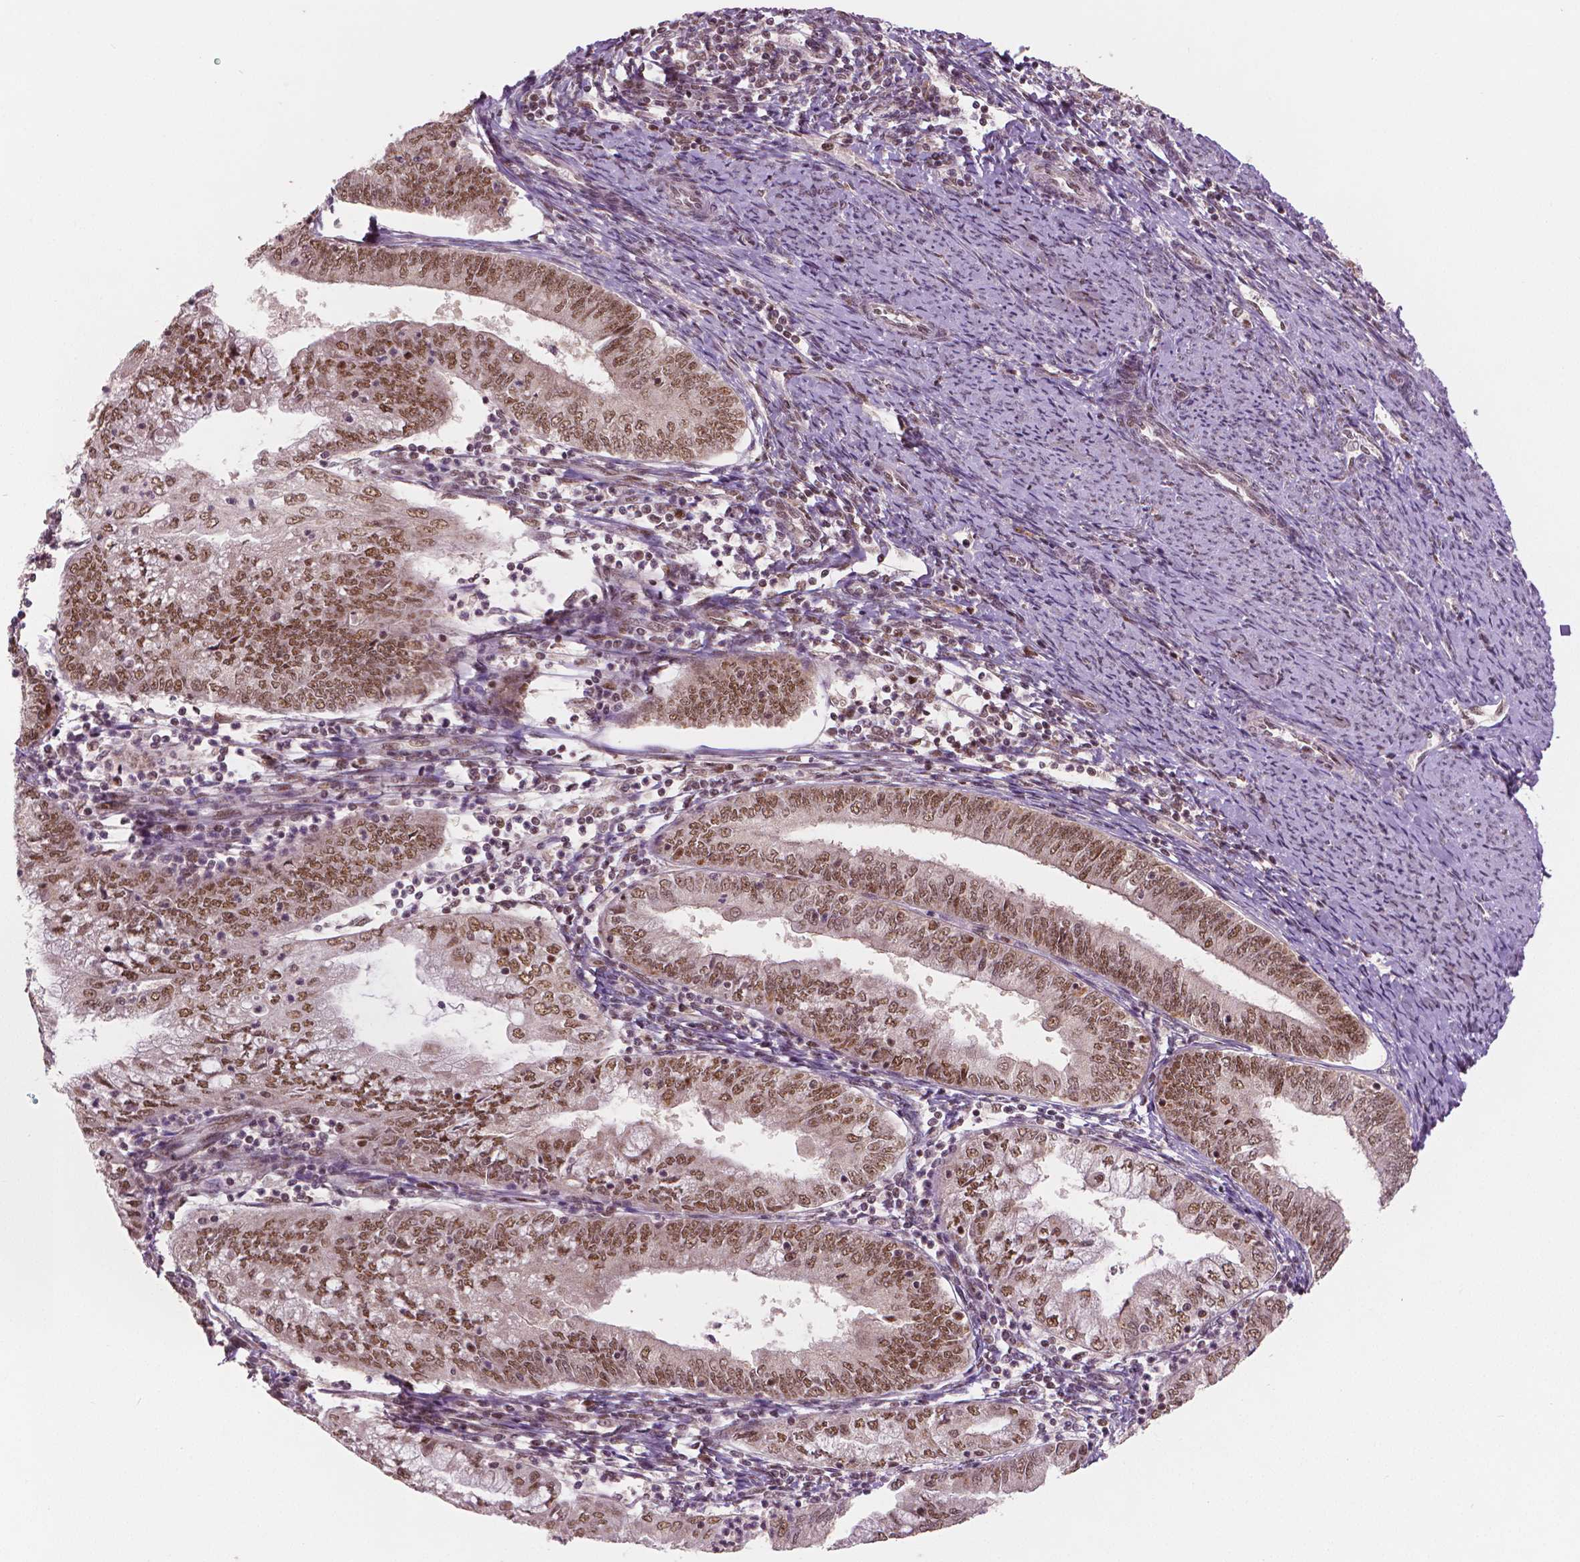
{"staining": {"intensity": "moderate", "quantity": ">75%", "location": "nuclear"}, "tissue": "endometrial cancer", "cell_type": "Tumor cells", "image_type": "cancer", "snomed": [{"axis": "morphology", "description": "Adenocarcinoma, NOS"}, {"axis": "topography", "description": "Endometrium"}], "caption": "Human adenocarcinoma (endometrial) stained with a brown dye exhibits moderate nuclear positive positivity in approximately >75% of tumor cells.", "gene": "NSD2", "patient": {"sex": "female", "age": 55}}